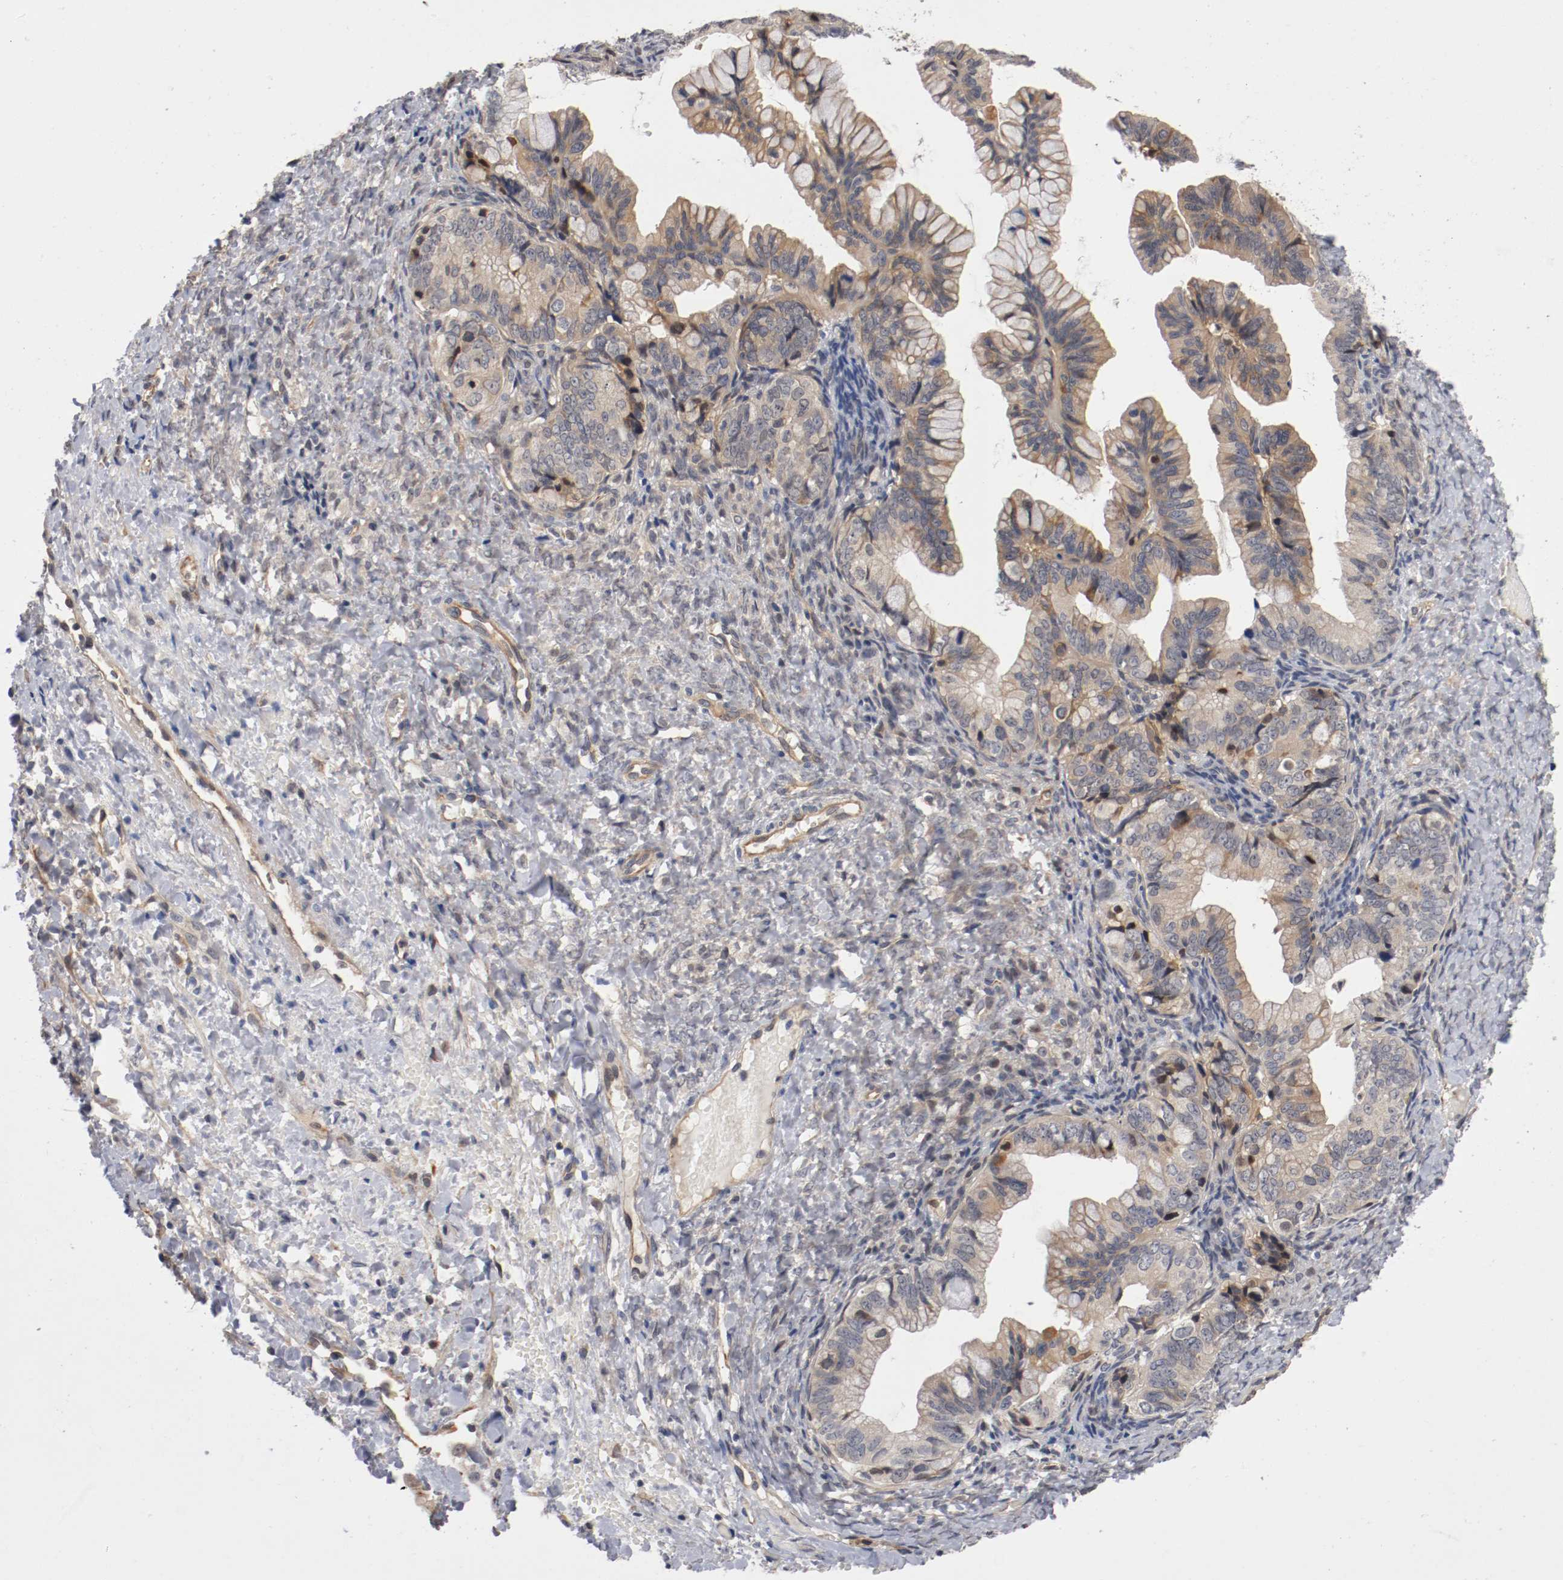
{"staining": {"intensity": "weak", "quantity": ">75%", "location": "cytoplasmic/membranous"}, "tissue": "ovarian cancer", "cell_type": "Tumor cells", "image_type": "cancer", "snomed": [{"axis": "morphology", "description": "Cystadenocarcinoma, mucinous, NOS"}, {"axis": "topography", "description": "Ovary"}], "caption": "Immunohistochemistry (IHC) (DAB) staining of ovarian mucinous cystadenocarcinoma demonstrates weak cytoplasmic/membranous protein expression in approximately >75% of tumor cells.", "gene": "RBM23", "patient": {"sex": "female", "age": 36}}